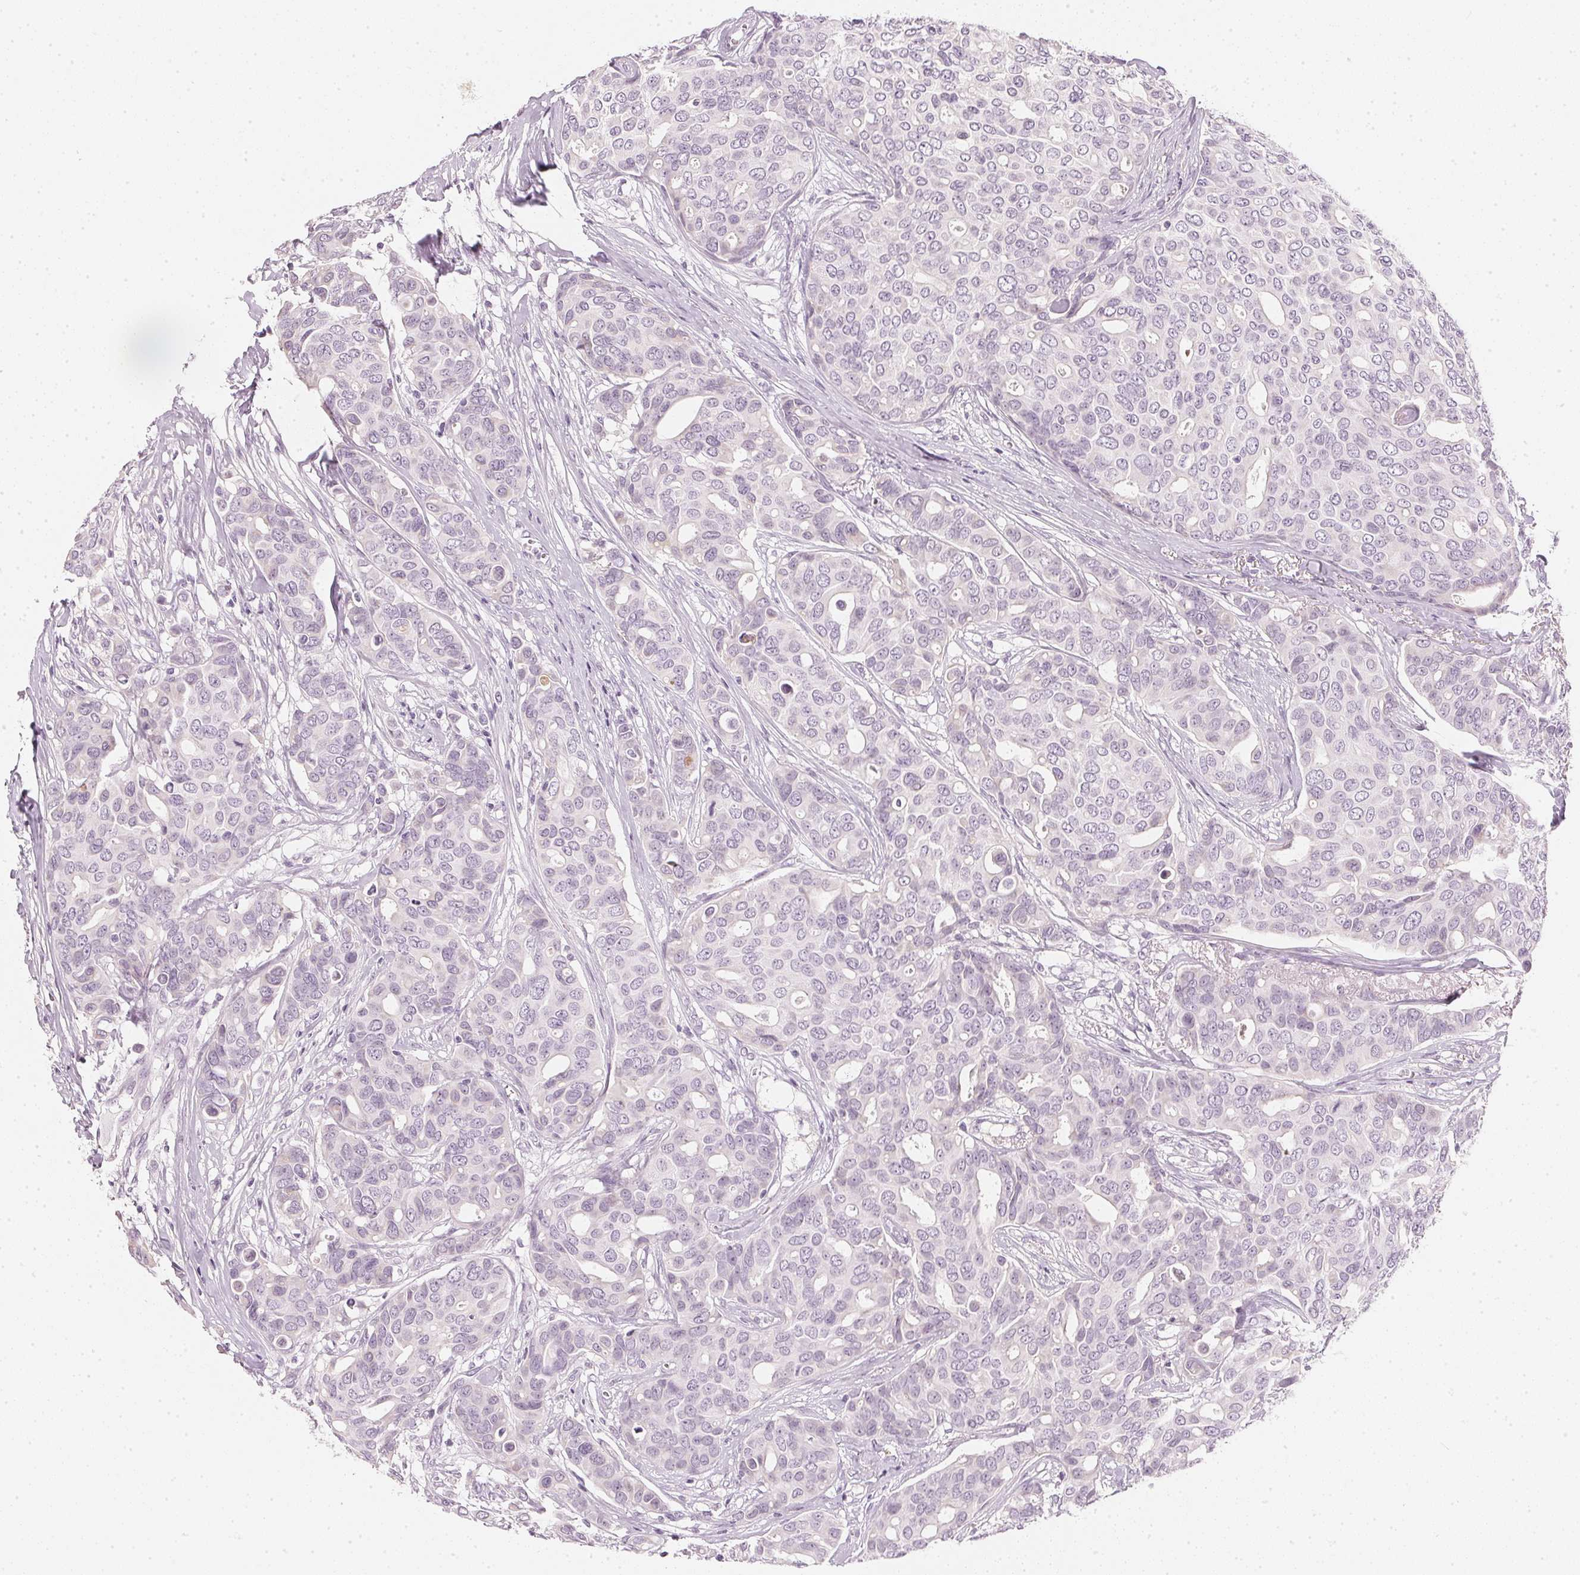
{"staining": {"intensity": "negative", "quantity": "none", "location": "none"}, "tissue": "breast cancer", "cell_type": "Tumor cells", "image_type": "cancer", "snomed": [{"axis": "morphology", "description": "Duct carcinoma"}, {"axis": "topography", "description": "Breast"}], "caption": "IHC of intraductal carcinoma (breast) exhibits no staining in tumor cells.", "gene": "CHST4", "patient": {"sex": "female", "age": 54}}